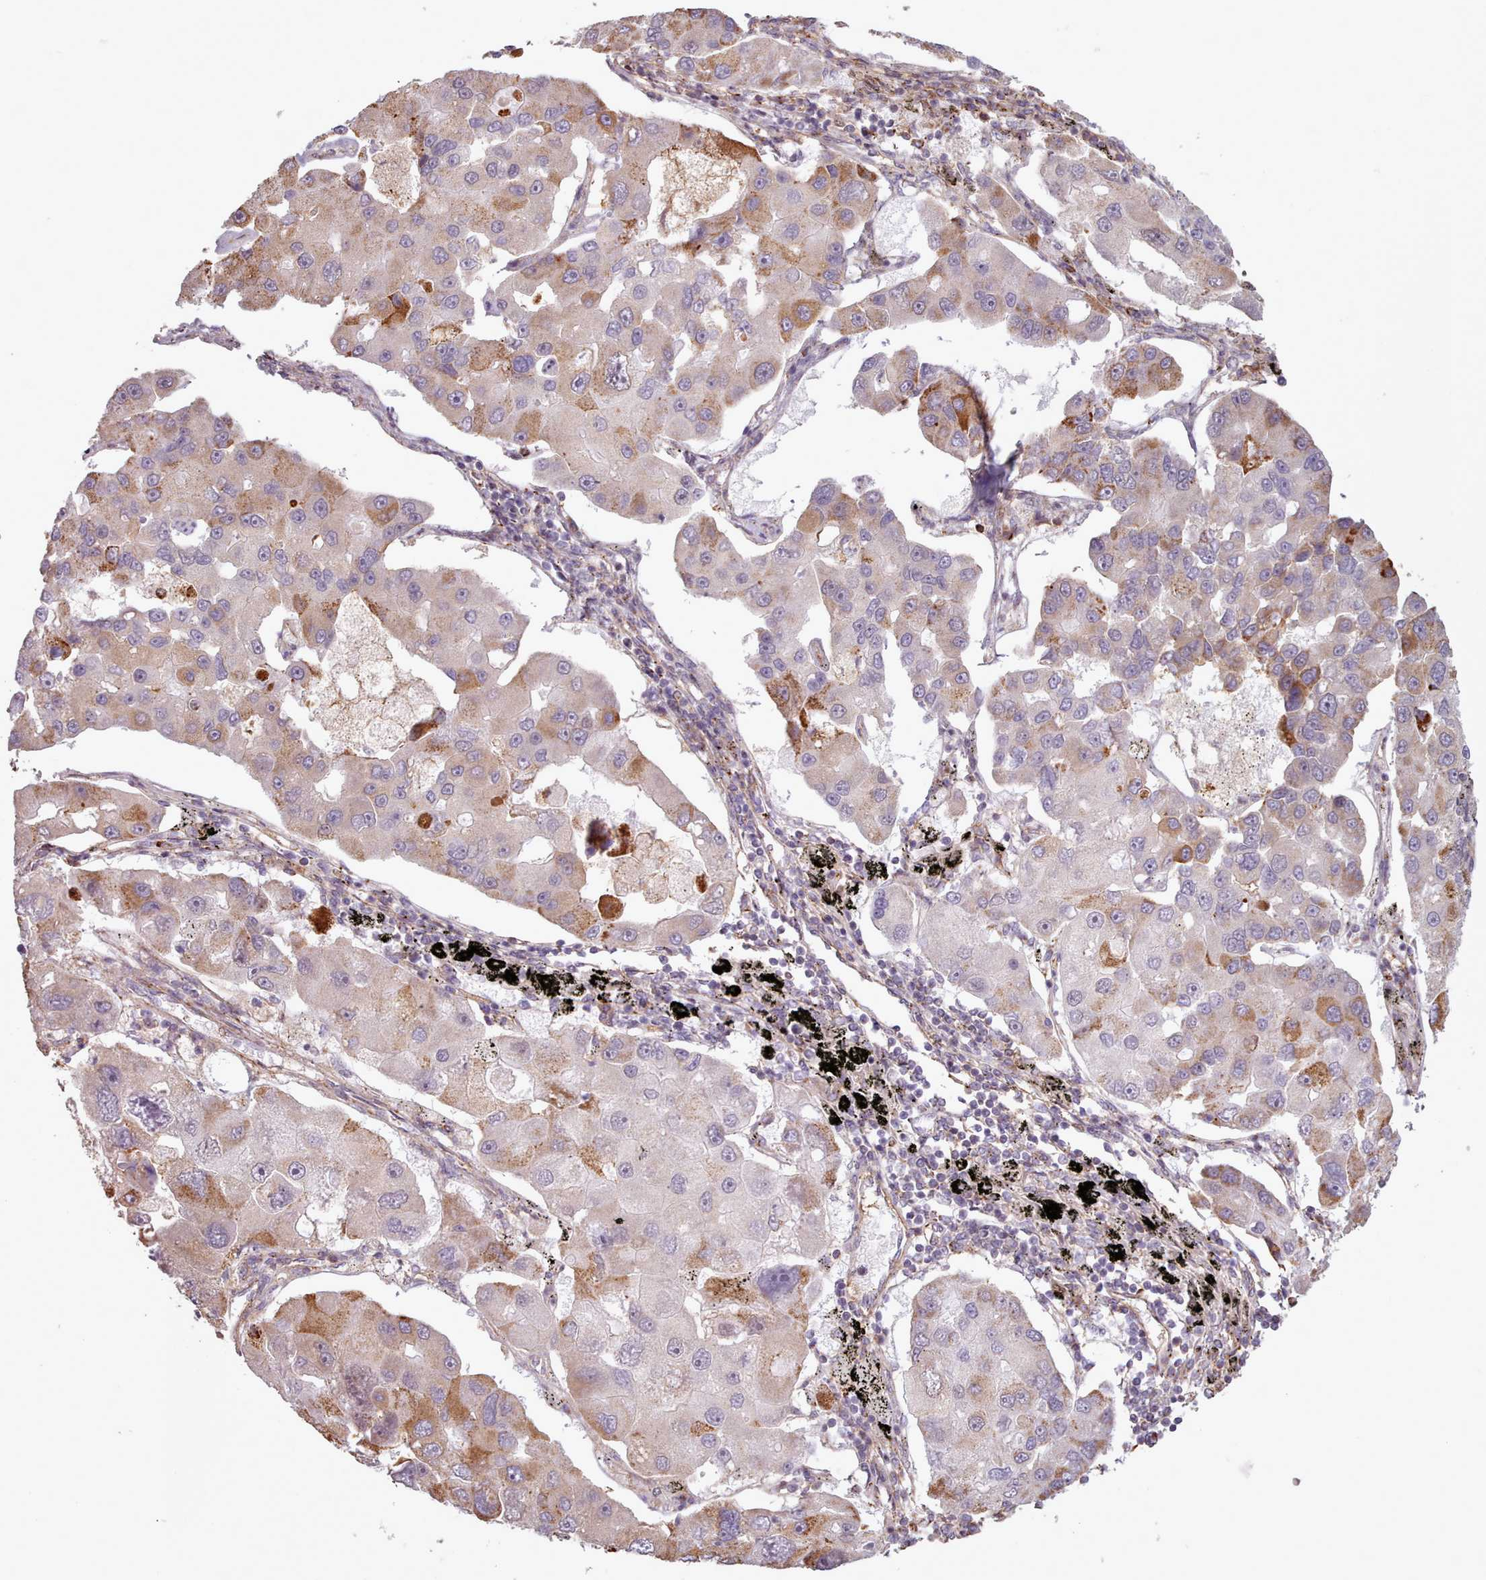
{"staining": {"intensity": "moderate", "quantity": "<25%", "location": "cytoplasmic/membranous"}, "tissue": "lung cancer", "cell_type": "Tumor cells", "image_type": "cancer", "snomed": [{"axis": "morphology", "description": "Adenocarcinoma, NOS"}, {"axis": "topography", "description": "Lung"}], "caption": "Human adenocarcinoma (lung) stained with a protein marker exhibits moderate staining in tumor cells.", "gene": "ZMYM4", "patient": {"sex": "female", "age": 54}}